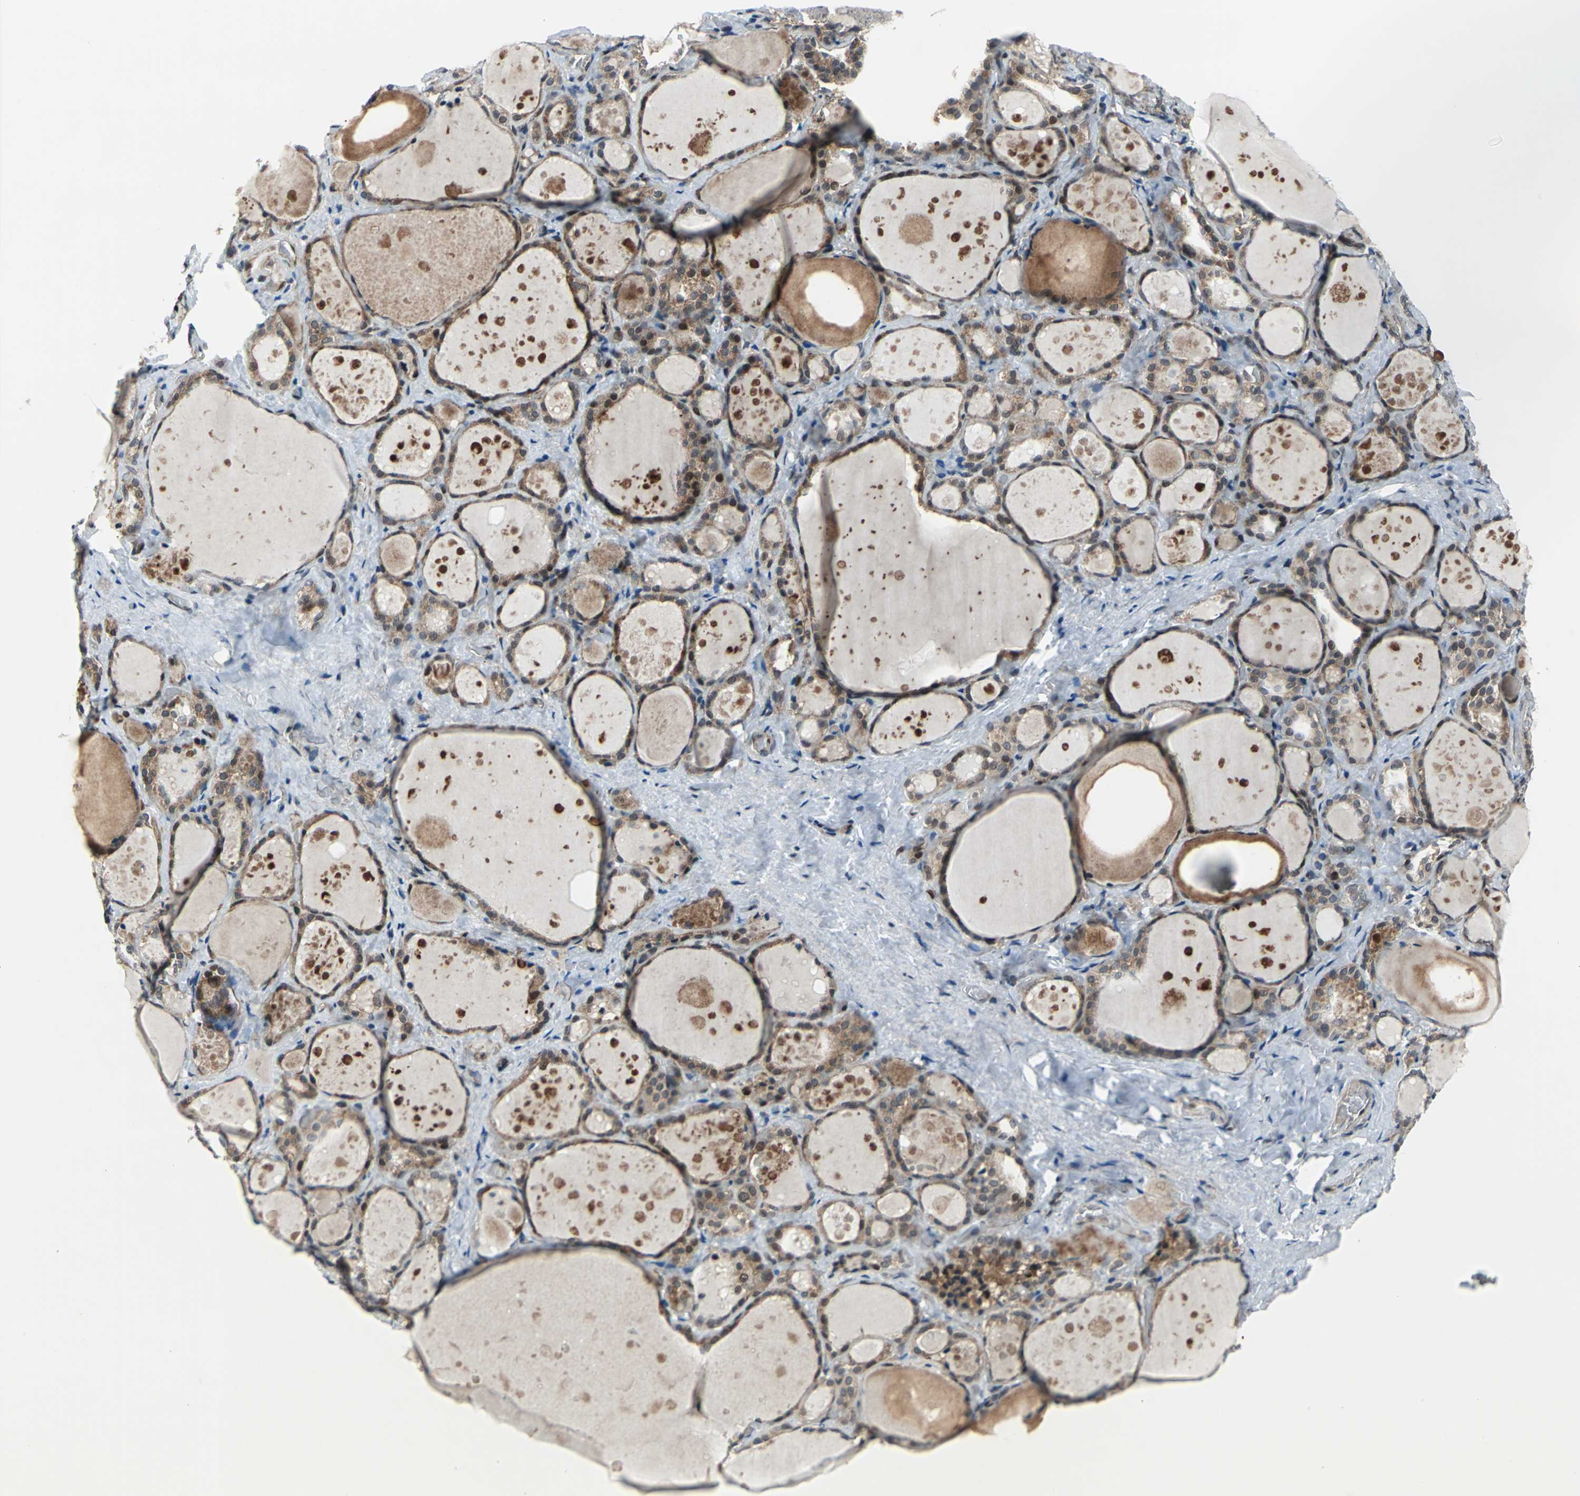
{"staining": {"intensity": "strong", "quantity": ">75%", "location": "cytoplasmic/membranous,nuclear"}, "tissue": "thyroid gland", "cell_type": "Glandular cells", "image_type": "normal", "snomed": [{"axis": "morphology", "description": "Normal tissue, NOS"}, {"axis": "topography", "description": "Thyroid gland"}], "caption": "IHC of unremarkable thyroid gland reveals high levels of strong cytoplasmic/membranous,nuclear expression in approximately >75% of glandular cells.", "gene": "POLR3K", "patient": {"sex": "female", "age": 75}}